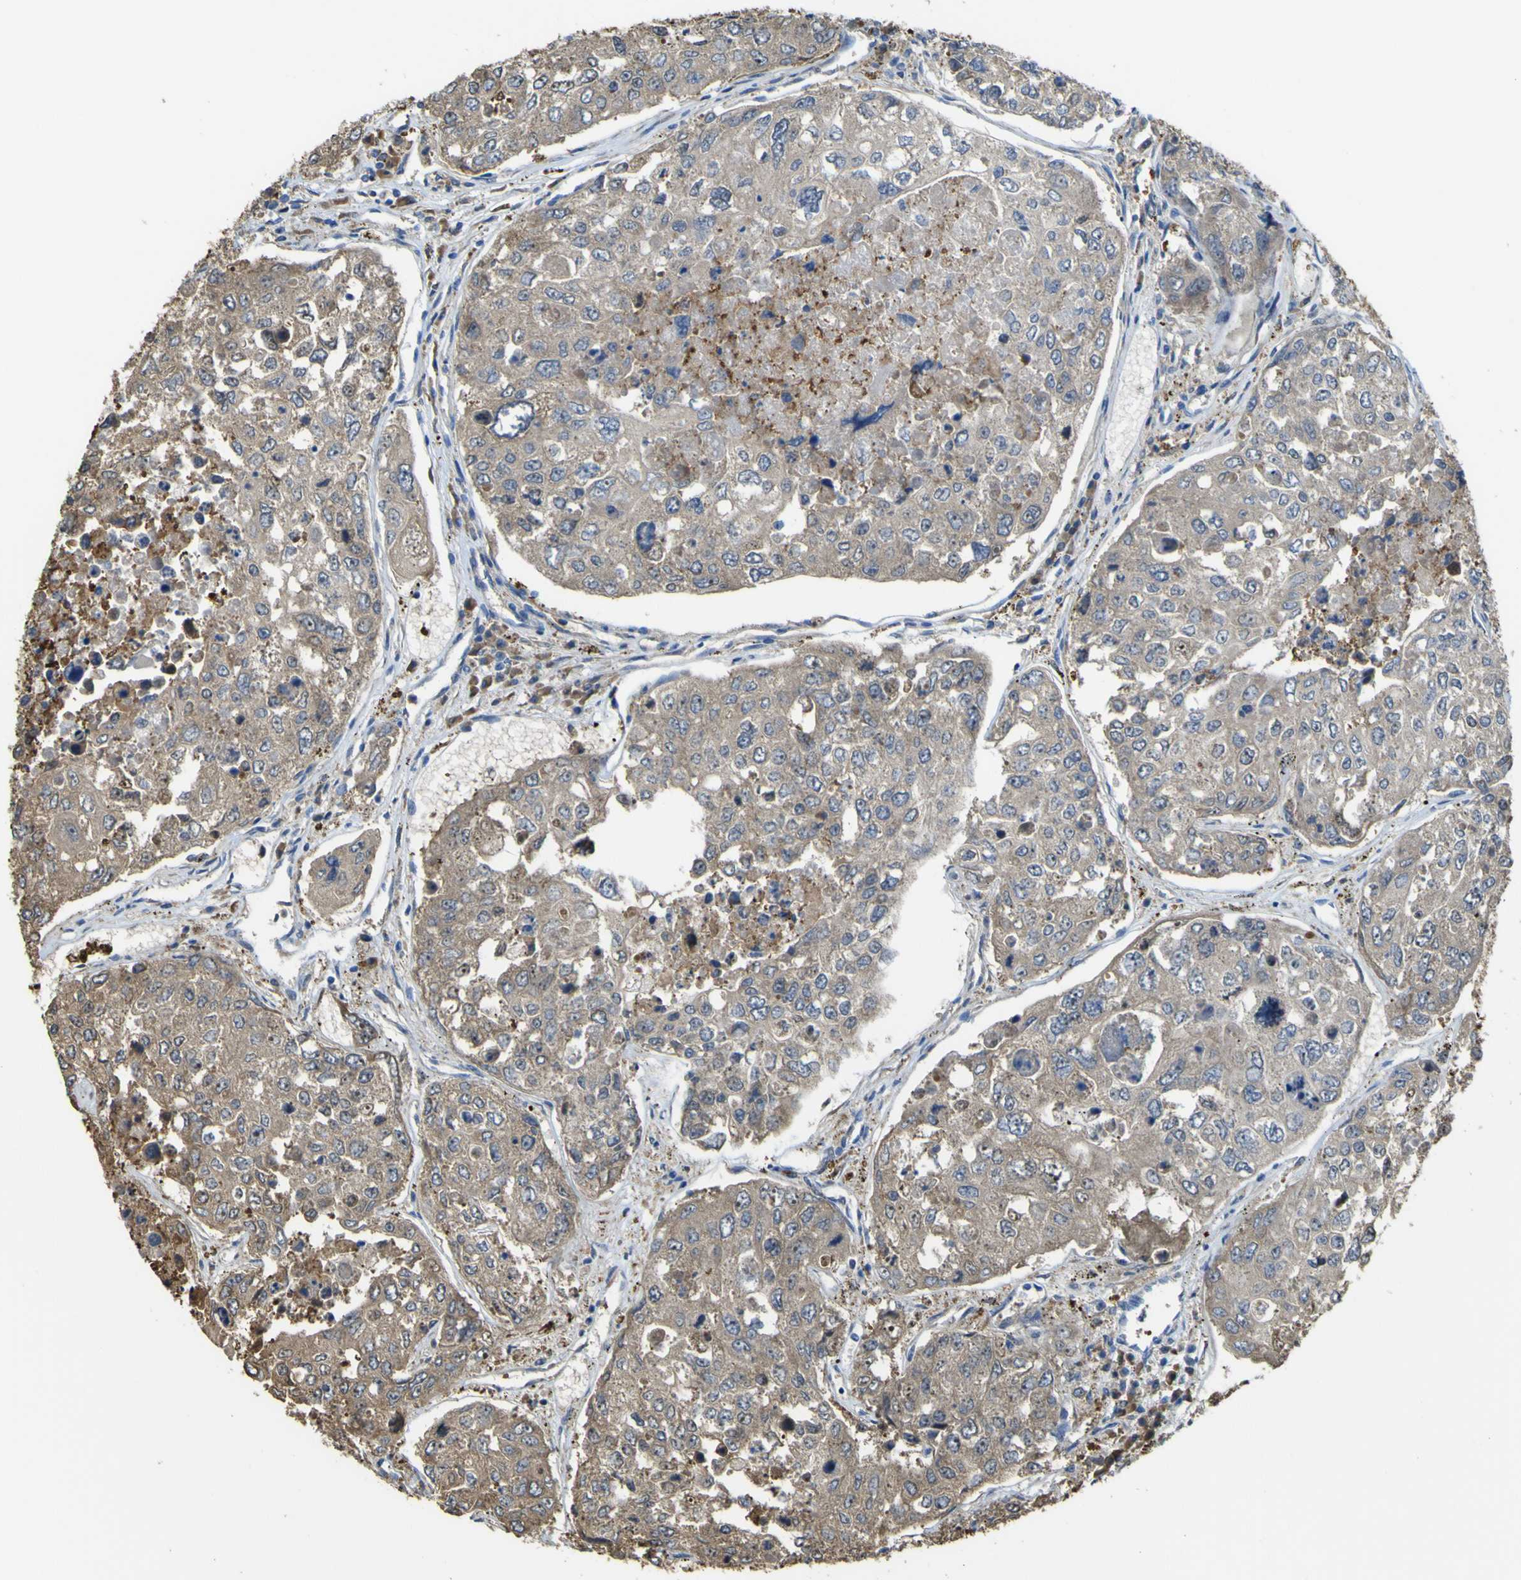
{"staining": {"intensity": "moderate", "quantity": ">75%", "location": "cytoplasmic/membranous"}, "tissue": "urothelial cancer", "cell_type": "Tumor cells", "image_type": "cancer", "snomed": [{"axis": "morphology", "description": "Urothelial carcinoma, High grade"}, {"axis": "topography", "description": "Lymph node"}, {"axis": "topography", "description": "Urinary bladder"}], "caption": "This is an image of IHC staining of urothelial cancer, which shows moderate positivity in the cytoplasmic/membranous of tumor cells.", "gene": "ABHD3", "patient": {"sex": "male", "age": 51}}